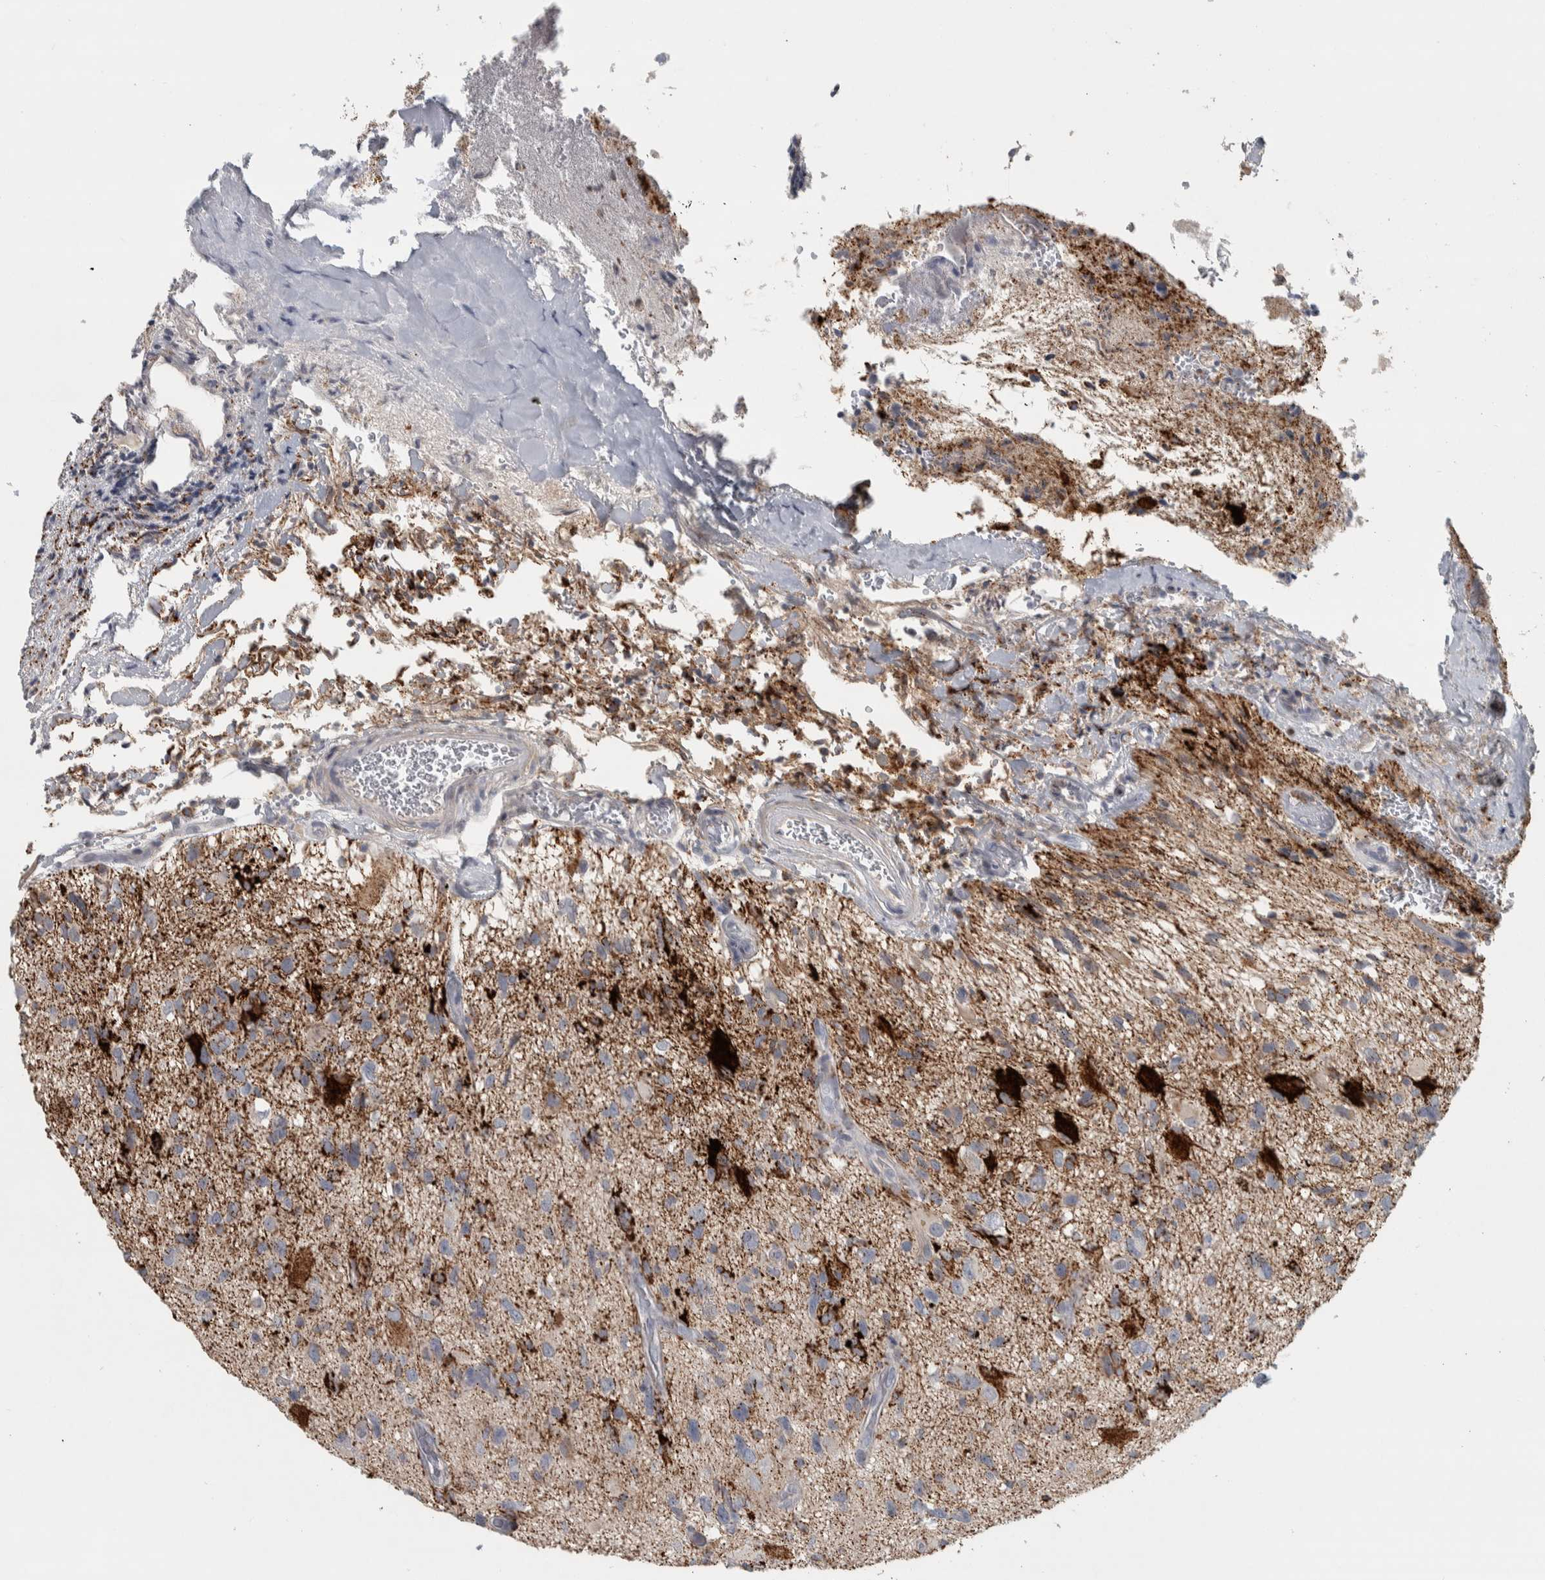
{"staining": {"intensity": "moderate", "quantity": "<25%", "location": "cytoplasmic/membranous"}, "tissue": "glioma", "cell_type": "Tumor cells", "image_type": "cancer", "snomed": [{"axis": "morphology", "description": "Glioma, malignant, High grade"}, {"axis": "topography", "description": "Brain"}], "caption": "An immunohistochemistry (IHC) image of neoplastic tissue is shown. Protein staining in brown shows moderate cytoplasmic/membranous positivity in high-grade glioma (malignant) within tumor cells.", "gene": "FAM78A", "patient": {"sex": "male", "age": 33}}